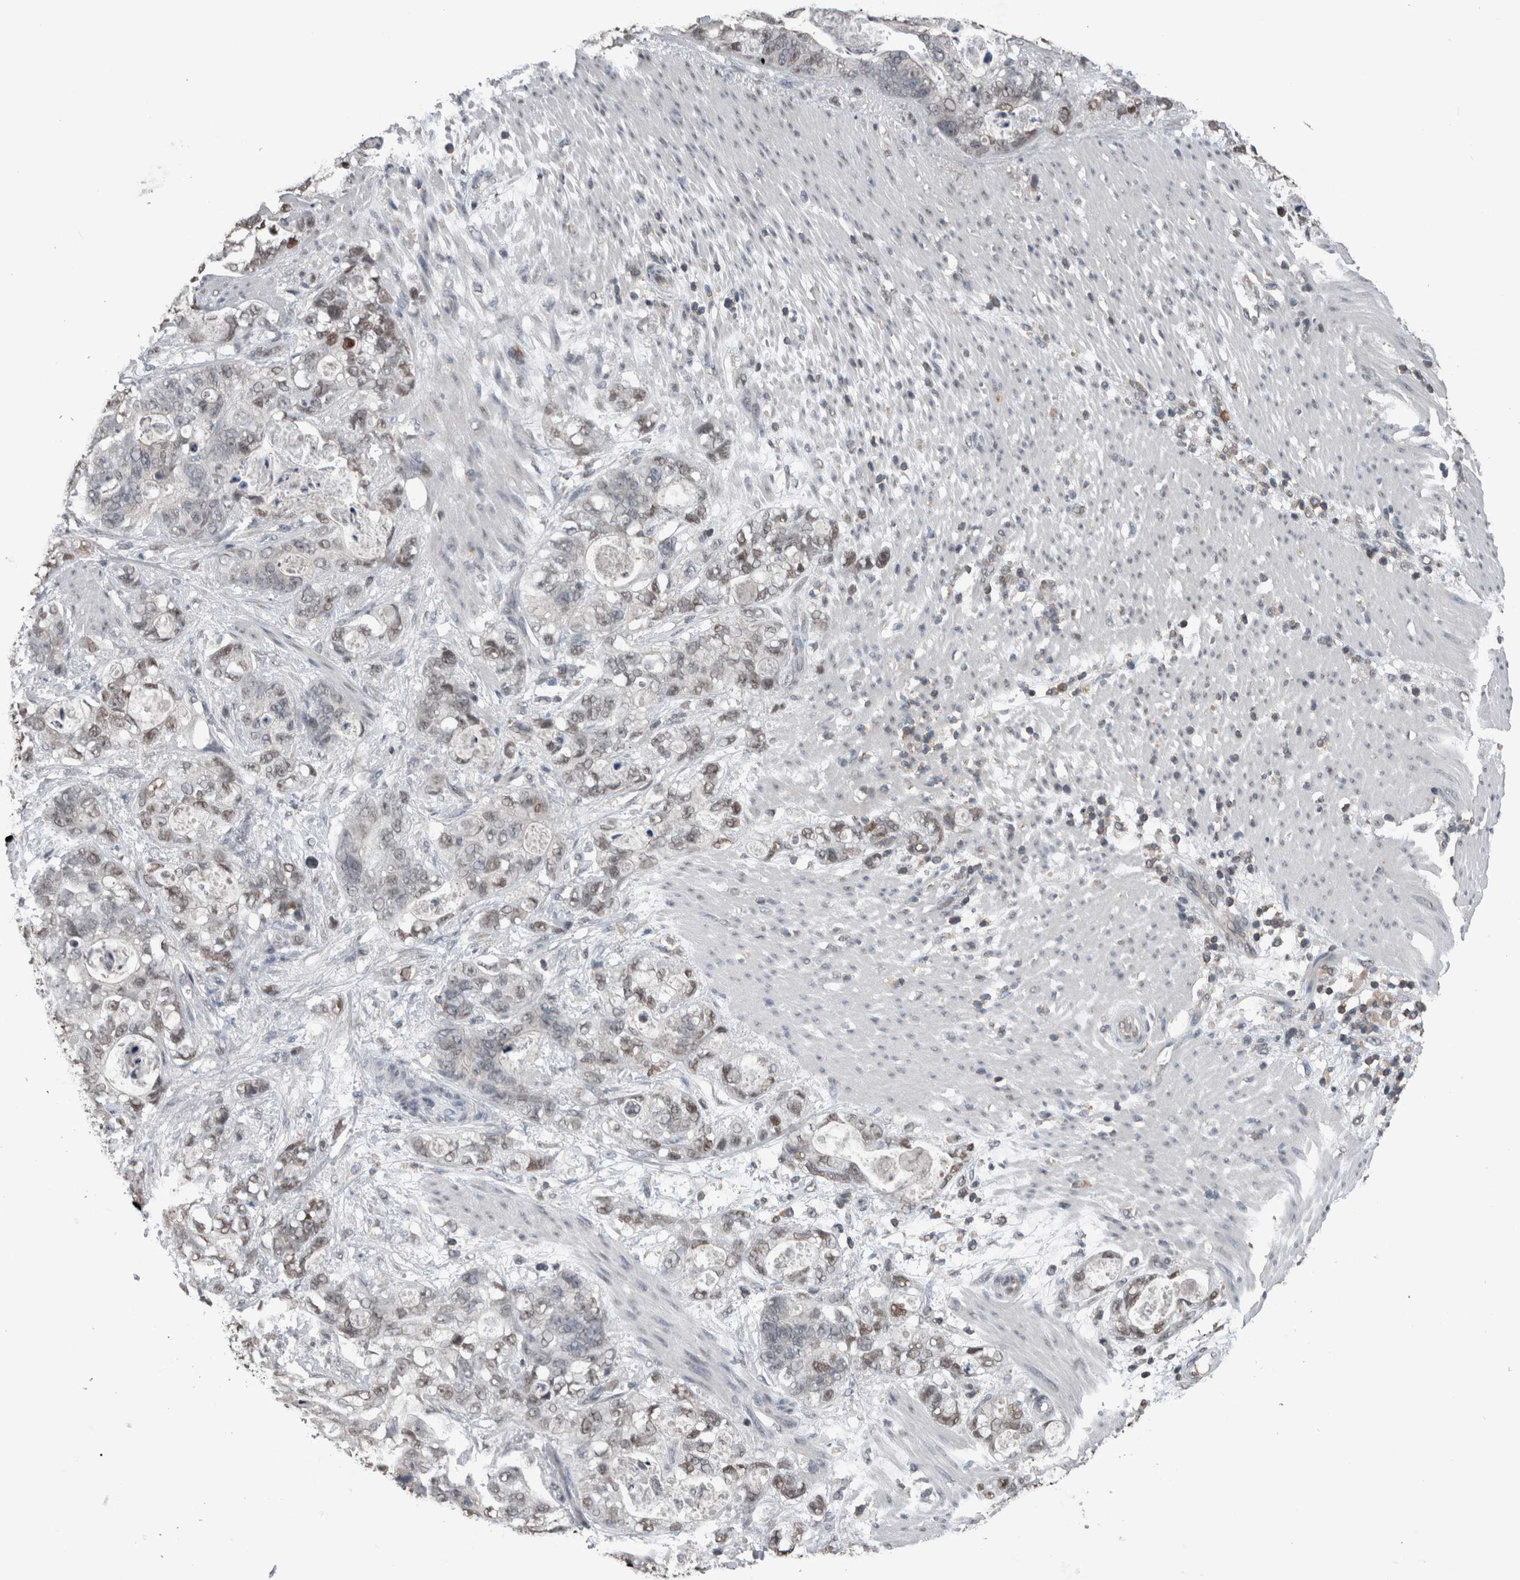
{"staining": {"intensity": "moderate", "quantity": "<25%", "location": "nuclear"}, "tissue": "stomach cancer", "cell_type": "Tumor cells", "image_type": "cancer", "snomed": [{"axis": "morphology", "description": "Normal tissue, NOS"}, {"axis": "morphology", "description": "Adenocarcinoma, NOS"}, {"axis": "topography", "description": "Stomach"}], "caption": "IHC (DAB (3,3'-diaminobenzidine)) staining of stomach adenocarcinoma demonstrates moderate nuclear protein staining in about <25% of tumor cells.", "gene": "MAFF", "patient": {"sex": "female", "age": 89}}